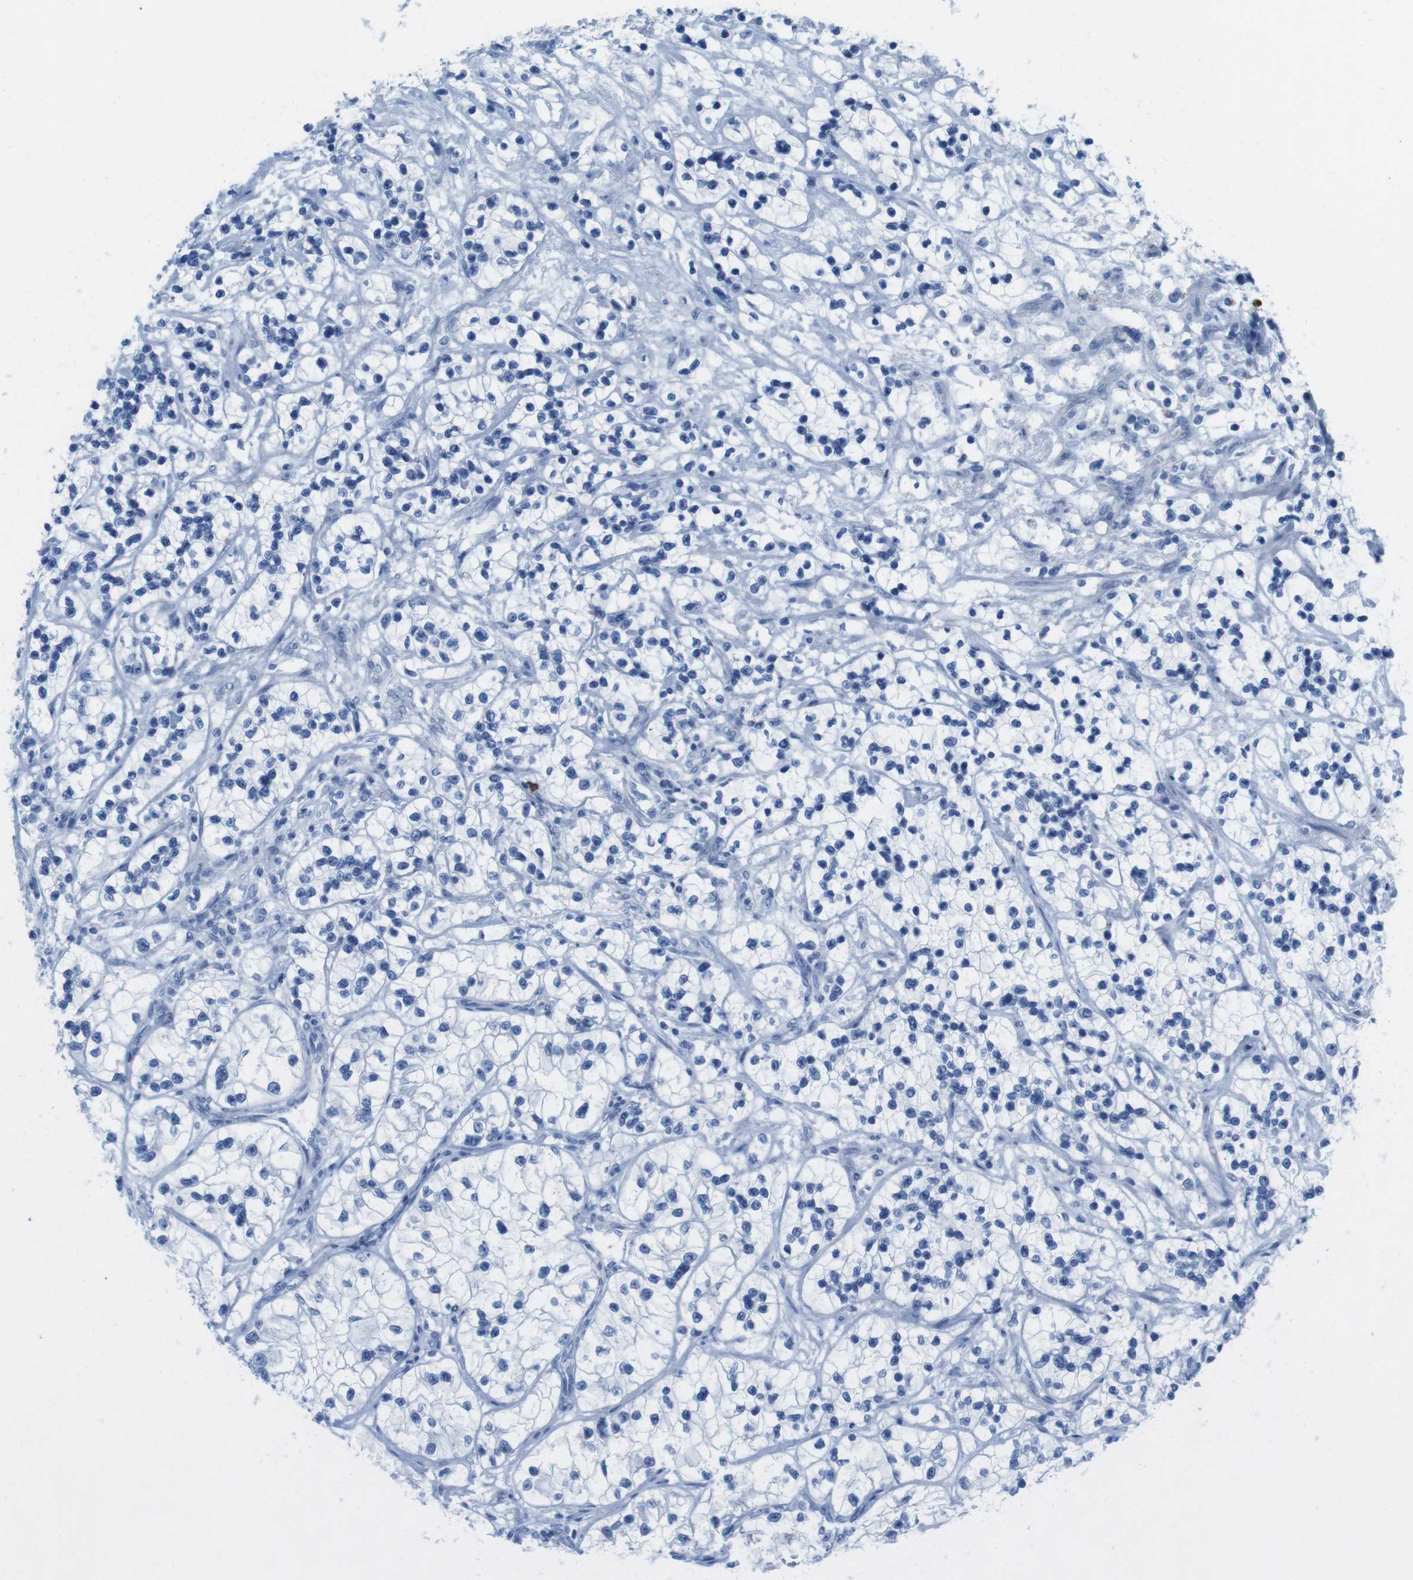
{"staining": {"intensity": "negative", "quantity": "none", "location": "none"}, "tissue": "renal cancer", "cell_type": "Tumor cells", "image_type": "cancer", "snomed": [{"axis": "morphology", "description": "Adenocarcinoma, NOS"}, {"axis": "topography", "description": "Kidney"}], "caption": "The immunohistochemistry (IHC) histopathology image has no significant positivity in tumor cells of adenocarcinoma (renal) tissue. (Immunohistochemistry (ihc), brightfield microscopy, high magnification).", "gene": "GAP43", "patient": {"sex": "female", "age": 57}}